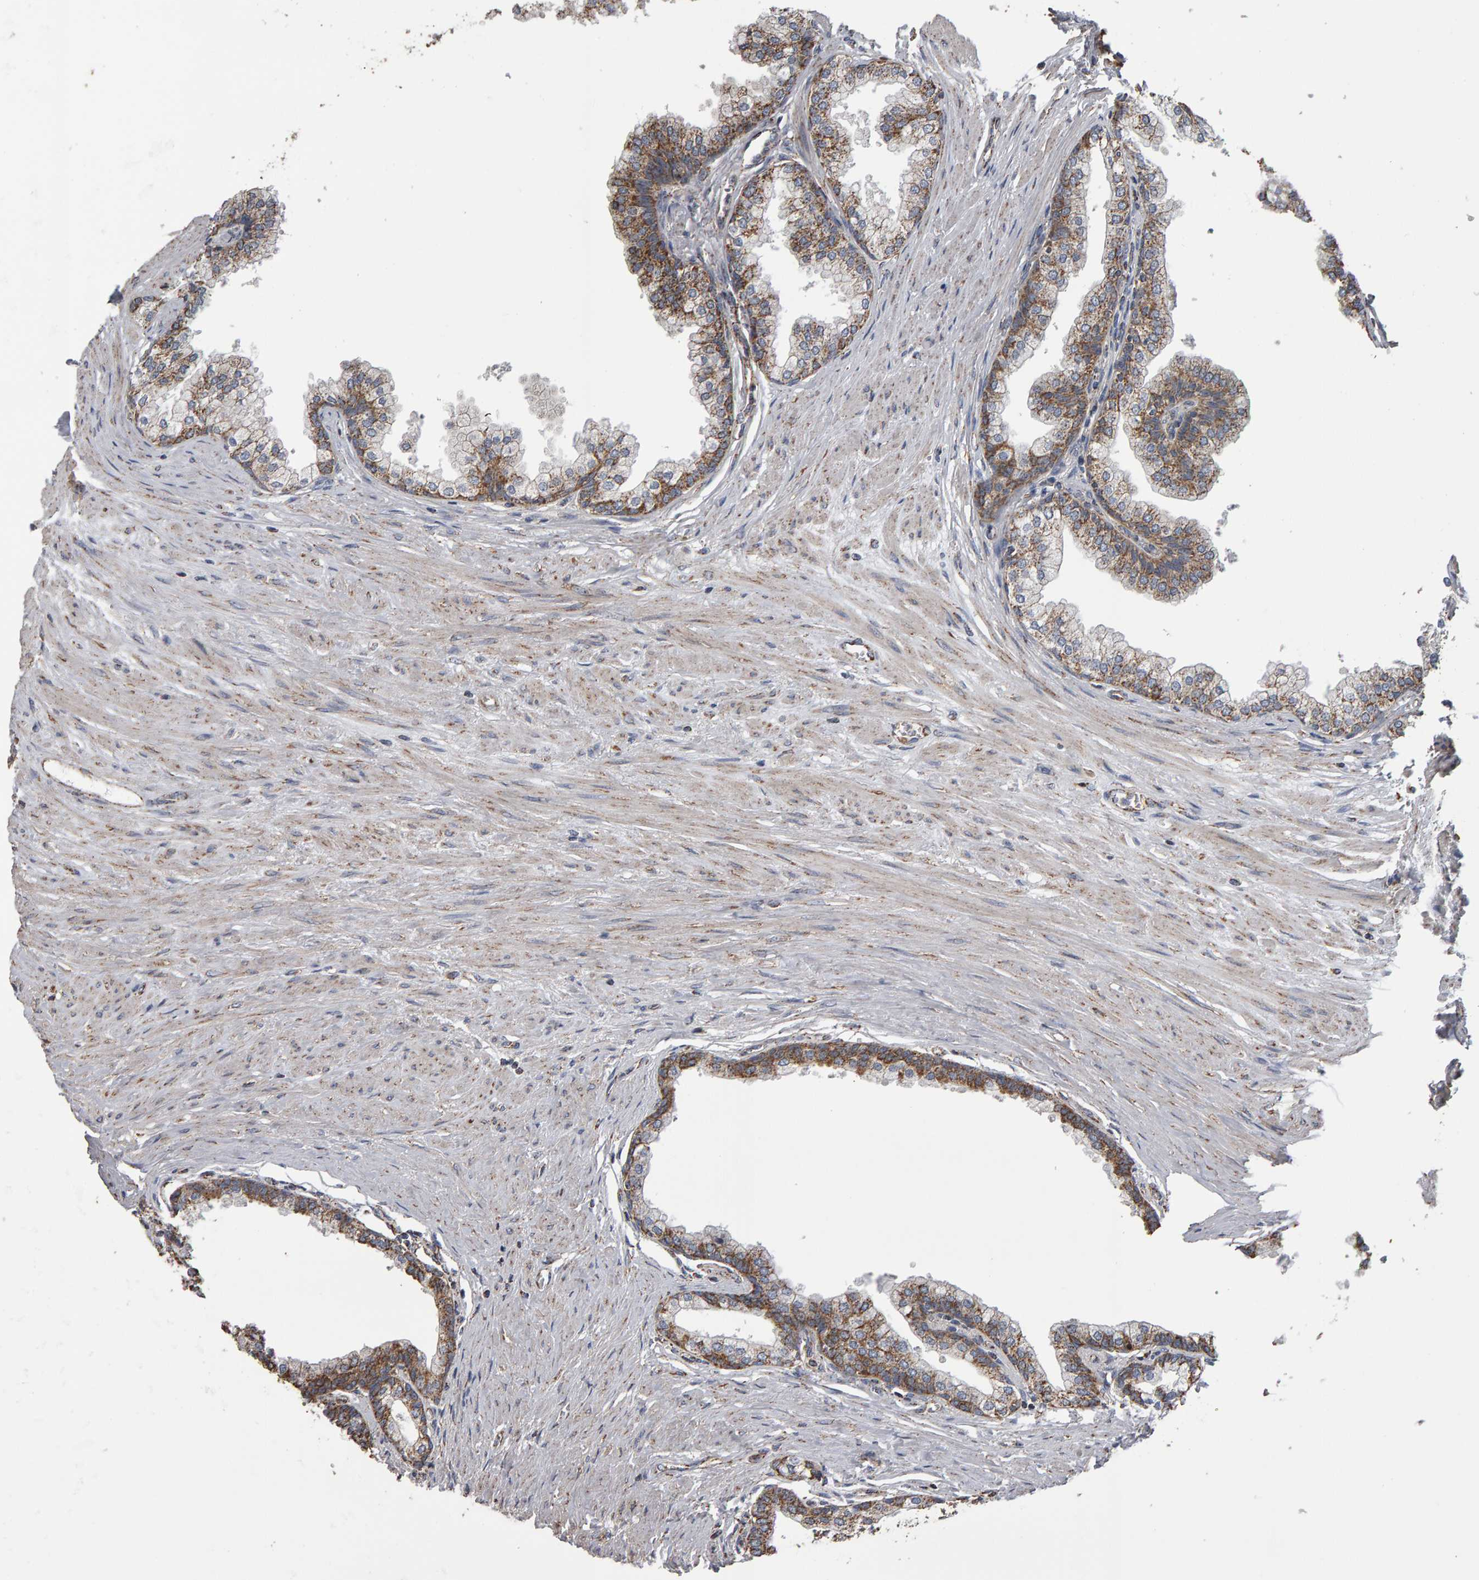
{"staining": {"intensity": "moderate", "quantity": ">75%", "location": "cytoplasmic/membranous"}, "tissue": "prostate", "cell_type": "Glandular cells", "image_type": "normal", "snomed": [{"axis": "morphology", "description": "Normal tissue, NOS"}, {"axis": "morphology", "description": "Urothelial carcinoma, Low grade"}, {"axis": "topography", "description": "Urinary bladder"}, {"axis": "topography", "description": "Prostate"}], "caption": "This is a micrograph of immunohistochemistry staining of unremarkable prostate, which shows moderate staining in the cytoplasmic/membranous of glandular cells.", "gene": "TOM1L1", "patient": {"sex": "male", "age": 60}}